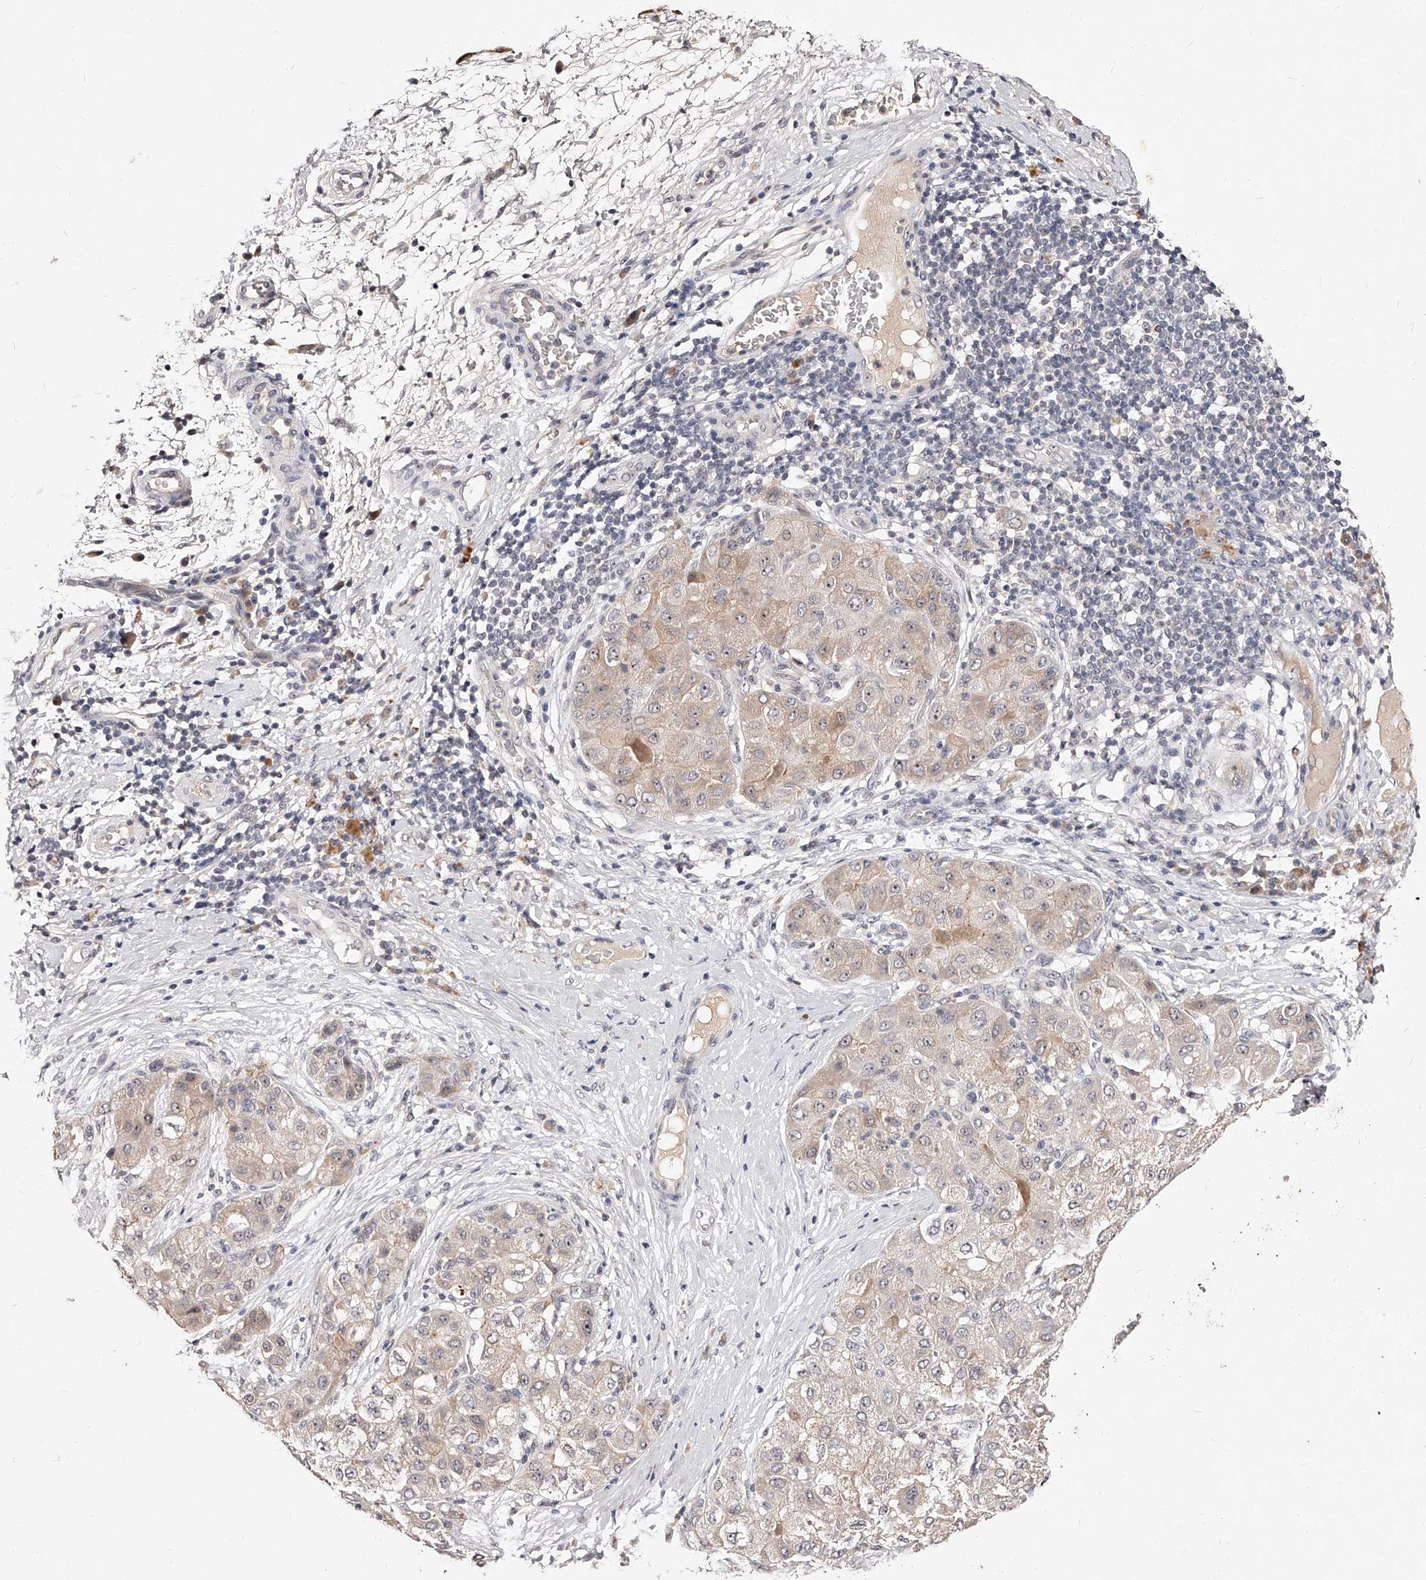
{"staining": {"intensity": "weak", "quantity": "<25%", "location": "cytoplasmic/membranous"}, "tissue": "liver cancer", "cell_type": "Tumor cells", "image_type": "cancer", "snomed": [{"axis": "morphology", "description": "Carcinoma, Hepatocellular, NOS"}, {"axis": "topography", "description": "Liver"}], "caption": "A photomicrograph of liver cancer stained for a protein exhibits no brown staining in tumor cells.", "gene": "PHACTR1", "patient": {"sex": "male", "age": 80}}